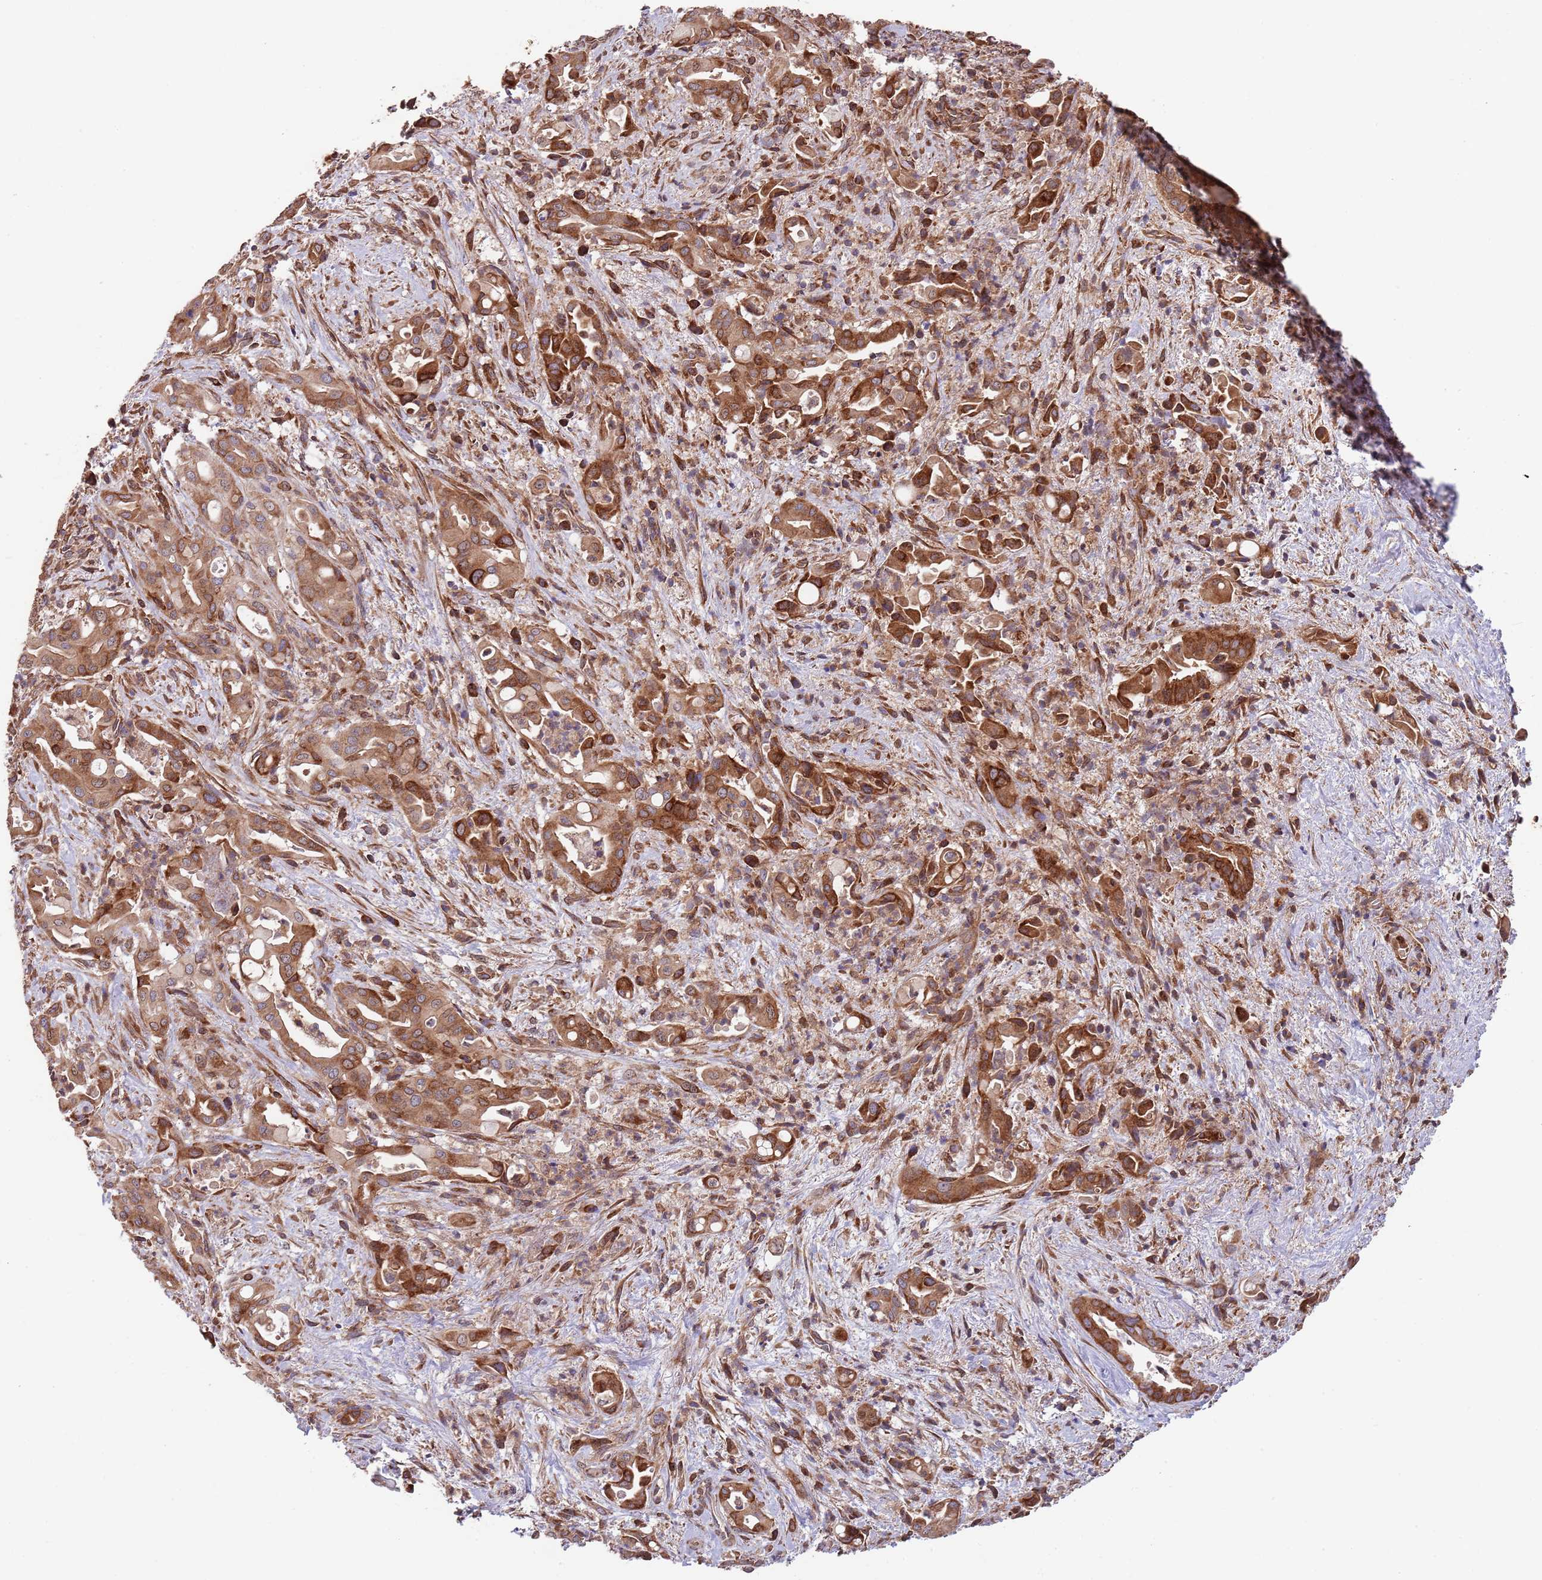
{"staining": {"intensity": "strong", "quantity": ">75%", "location": "cytoplasmic/membranous"}, "tissue": "liver cancer", "cell_type": "Tumor cells", "image_type": "cancer", "snomed": [{"axis": "morphology", "description": "Cholangiocarcinoma"}, {"axis": "topography", "description": "Liver"}], "caption": "Liver cholangiocarcinoma stained for a protein (brown) displays strong cytoplasmic/membranous positive staining in about >75% of tumor cells.", "gene": "RNF19B", "patient": {"sex": "female", "age": 68}}